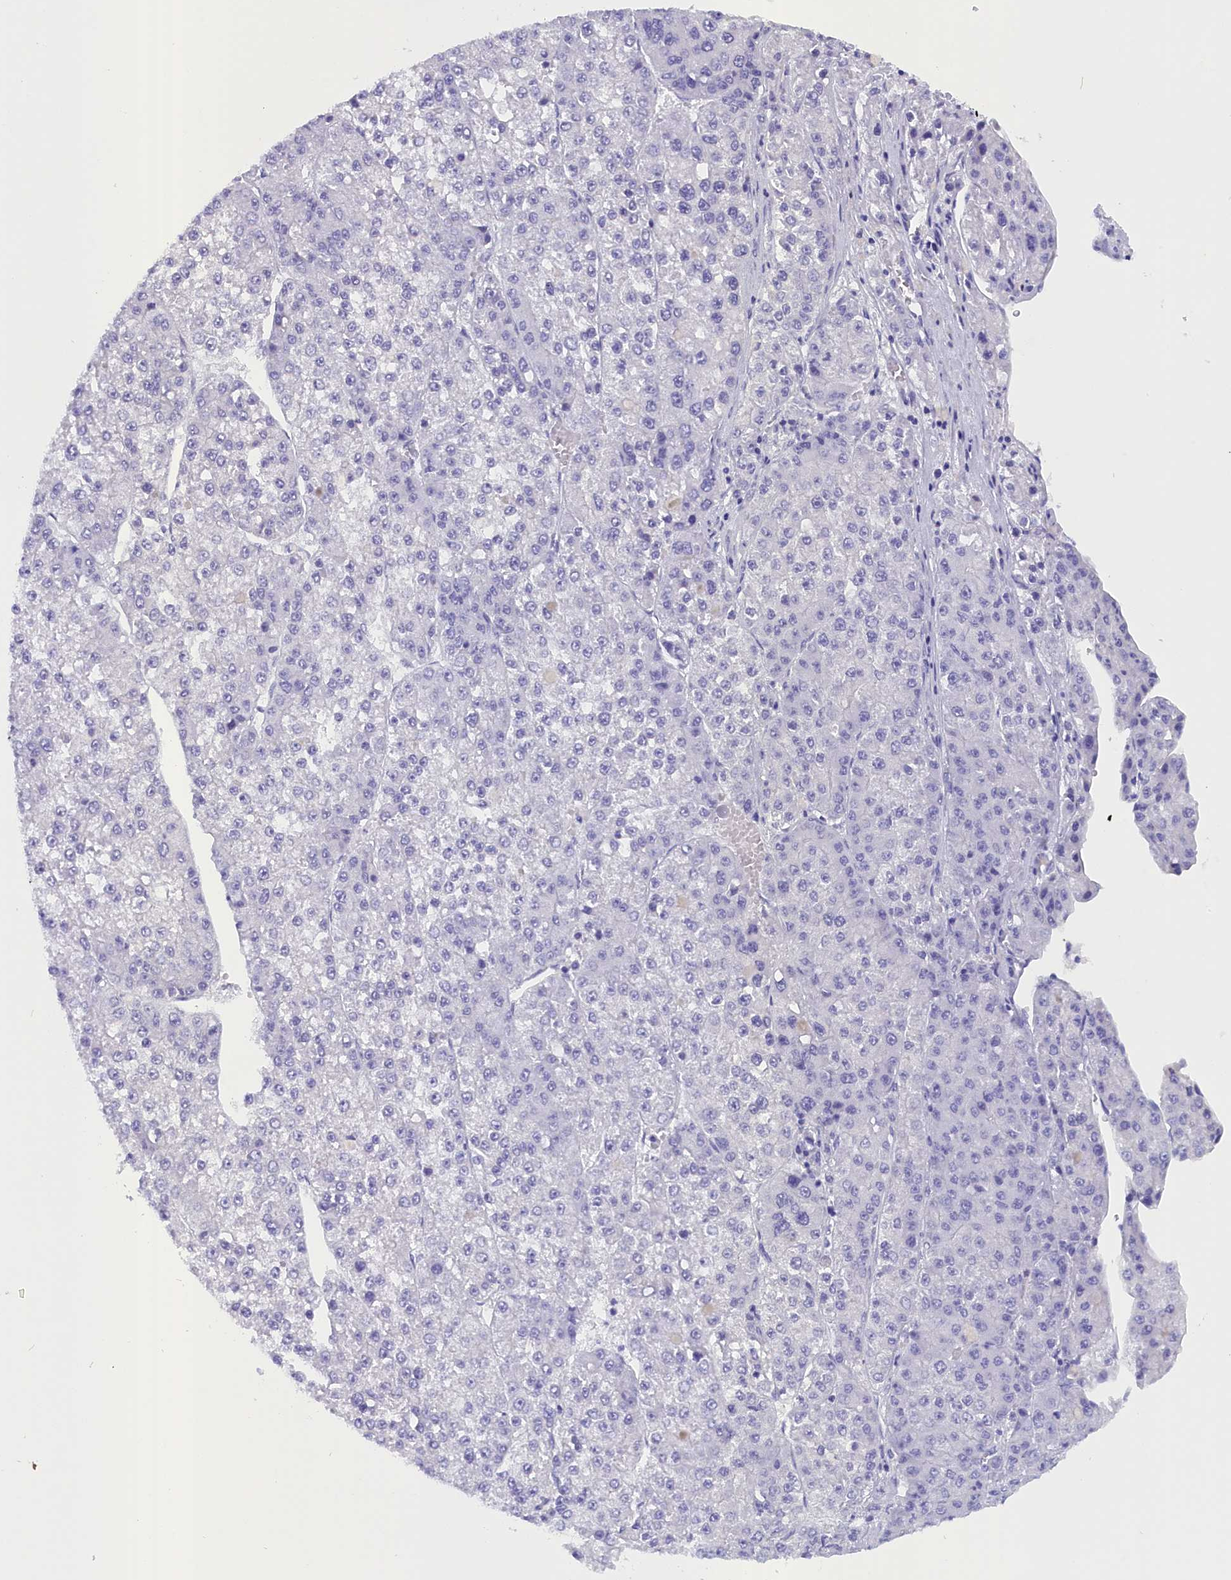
{"staining": {"intensity": "negative", "quantity": "none", "location": "none"}, "tissue": "liver cancer", "cell_type": "Tumor cells", "image_type": "cancer", "snomed": [{"axis": "morphology", "description": "Carcinoma, Hepatocellular, NOS"}, {"axis": "topography", "description": "Liver"}], "caption": "Image shows no significant protein positivity in tumor cells of liver cancer (hepatocellular carcinoma).", "gene": "ANKRD2", "patient": {"sex": "female", "age": 73}}